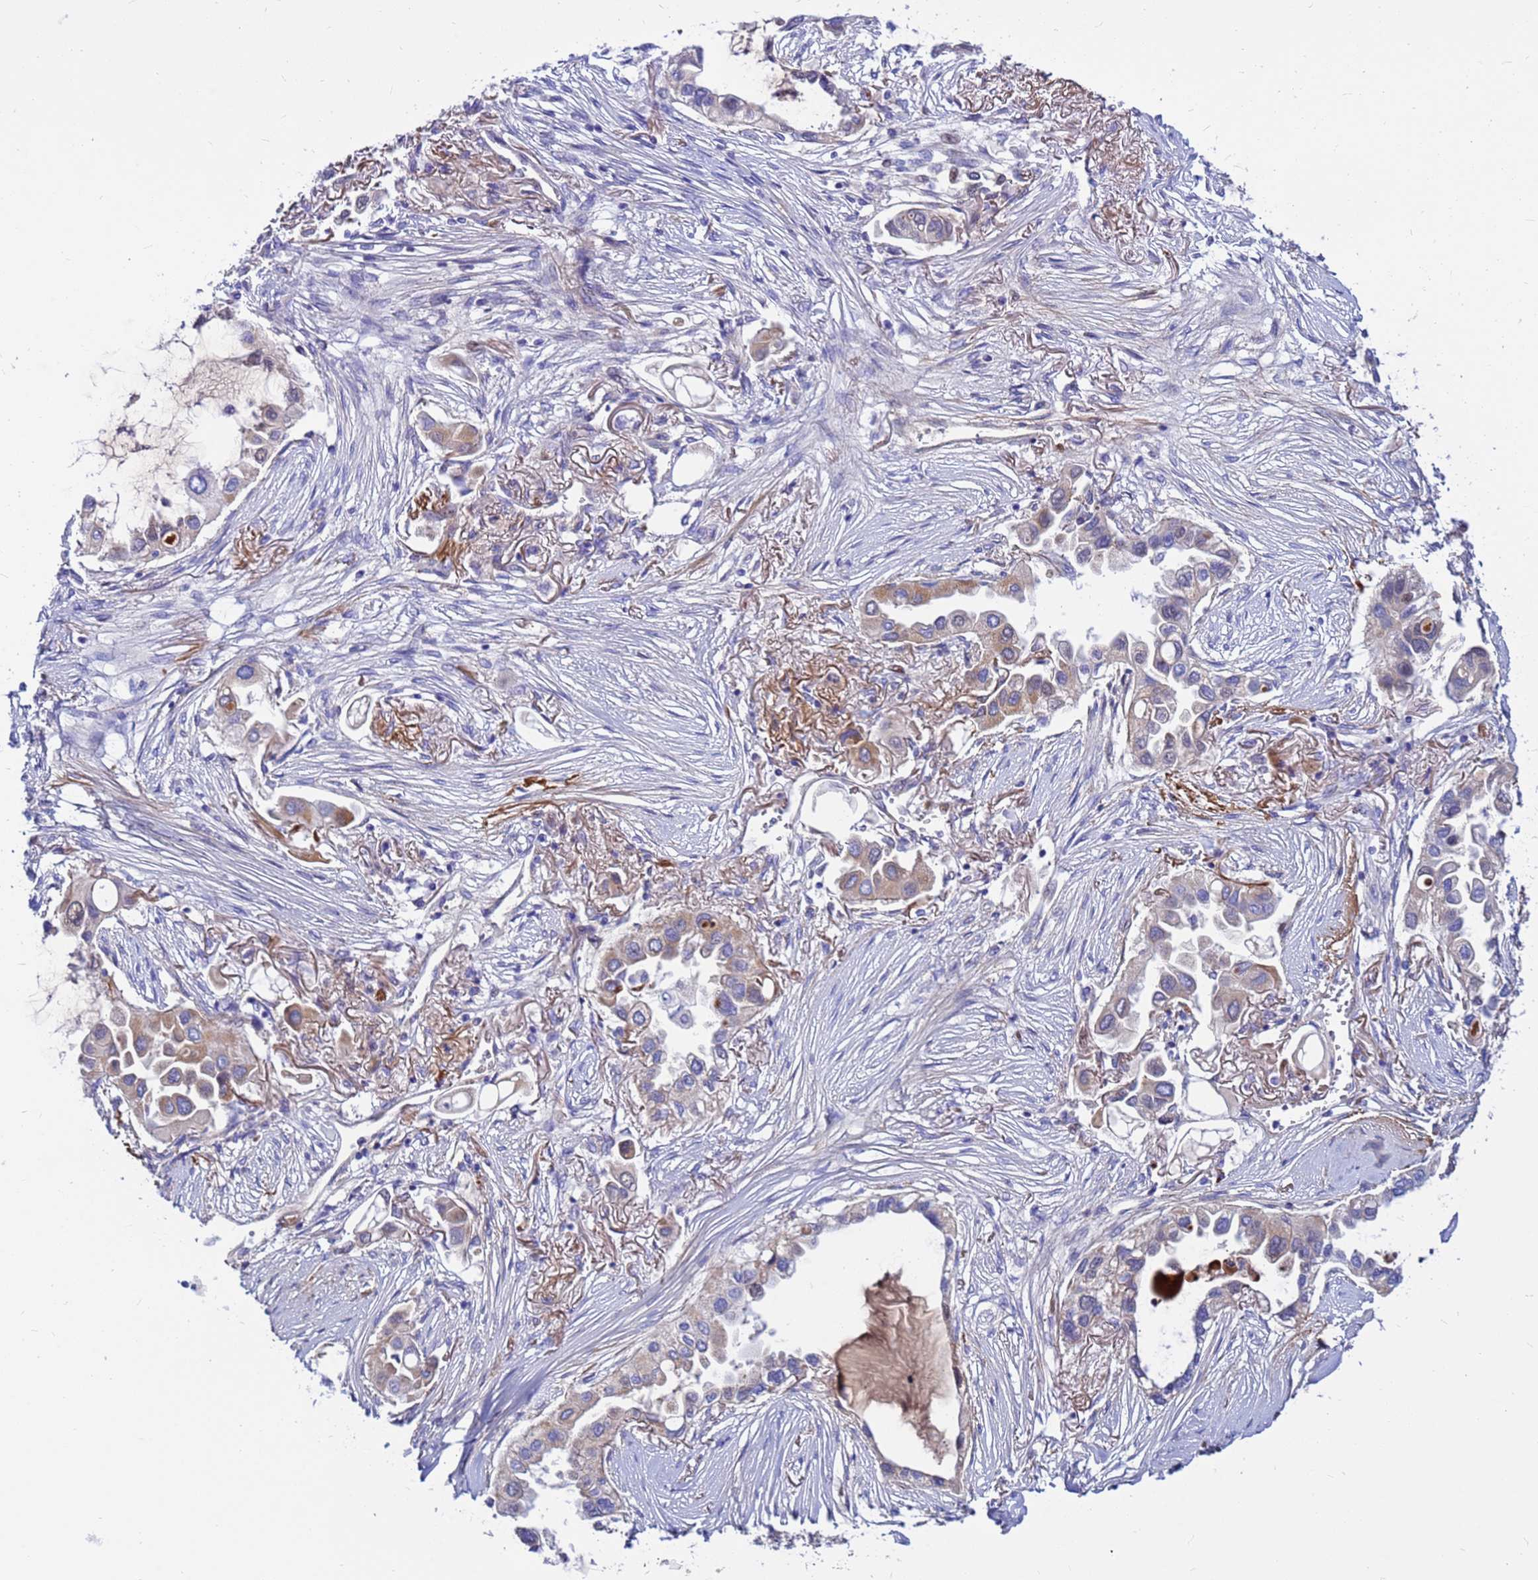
{"staining": {"intensity": "moderate", "quantity": "<25%", "location": "cytoplasmic/membranous"}, "tissue": "lung cancer", "cell_type": "Tumor cells", "image_type": "cancer", "snomed": [{"axis": "morphology", "description": "Adenocarcinoma, NOS"}, {"axis": "topography", "description": "Lung"}], "caption": "Approximately <25% of tumor cells in human lung cancer display moderate cytoplasmic/membranous protein expression as visualized by brown immunohistochemical staining.", "gene": "CRHBP", "patient": {"sex": "female", "age": 76}}